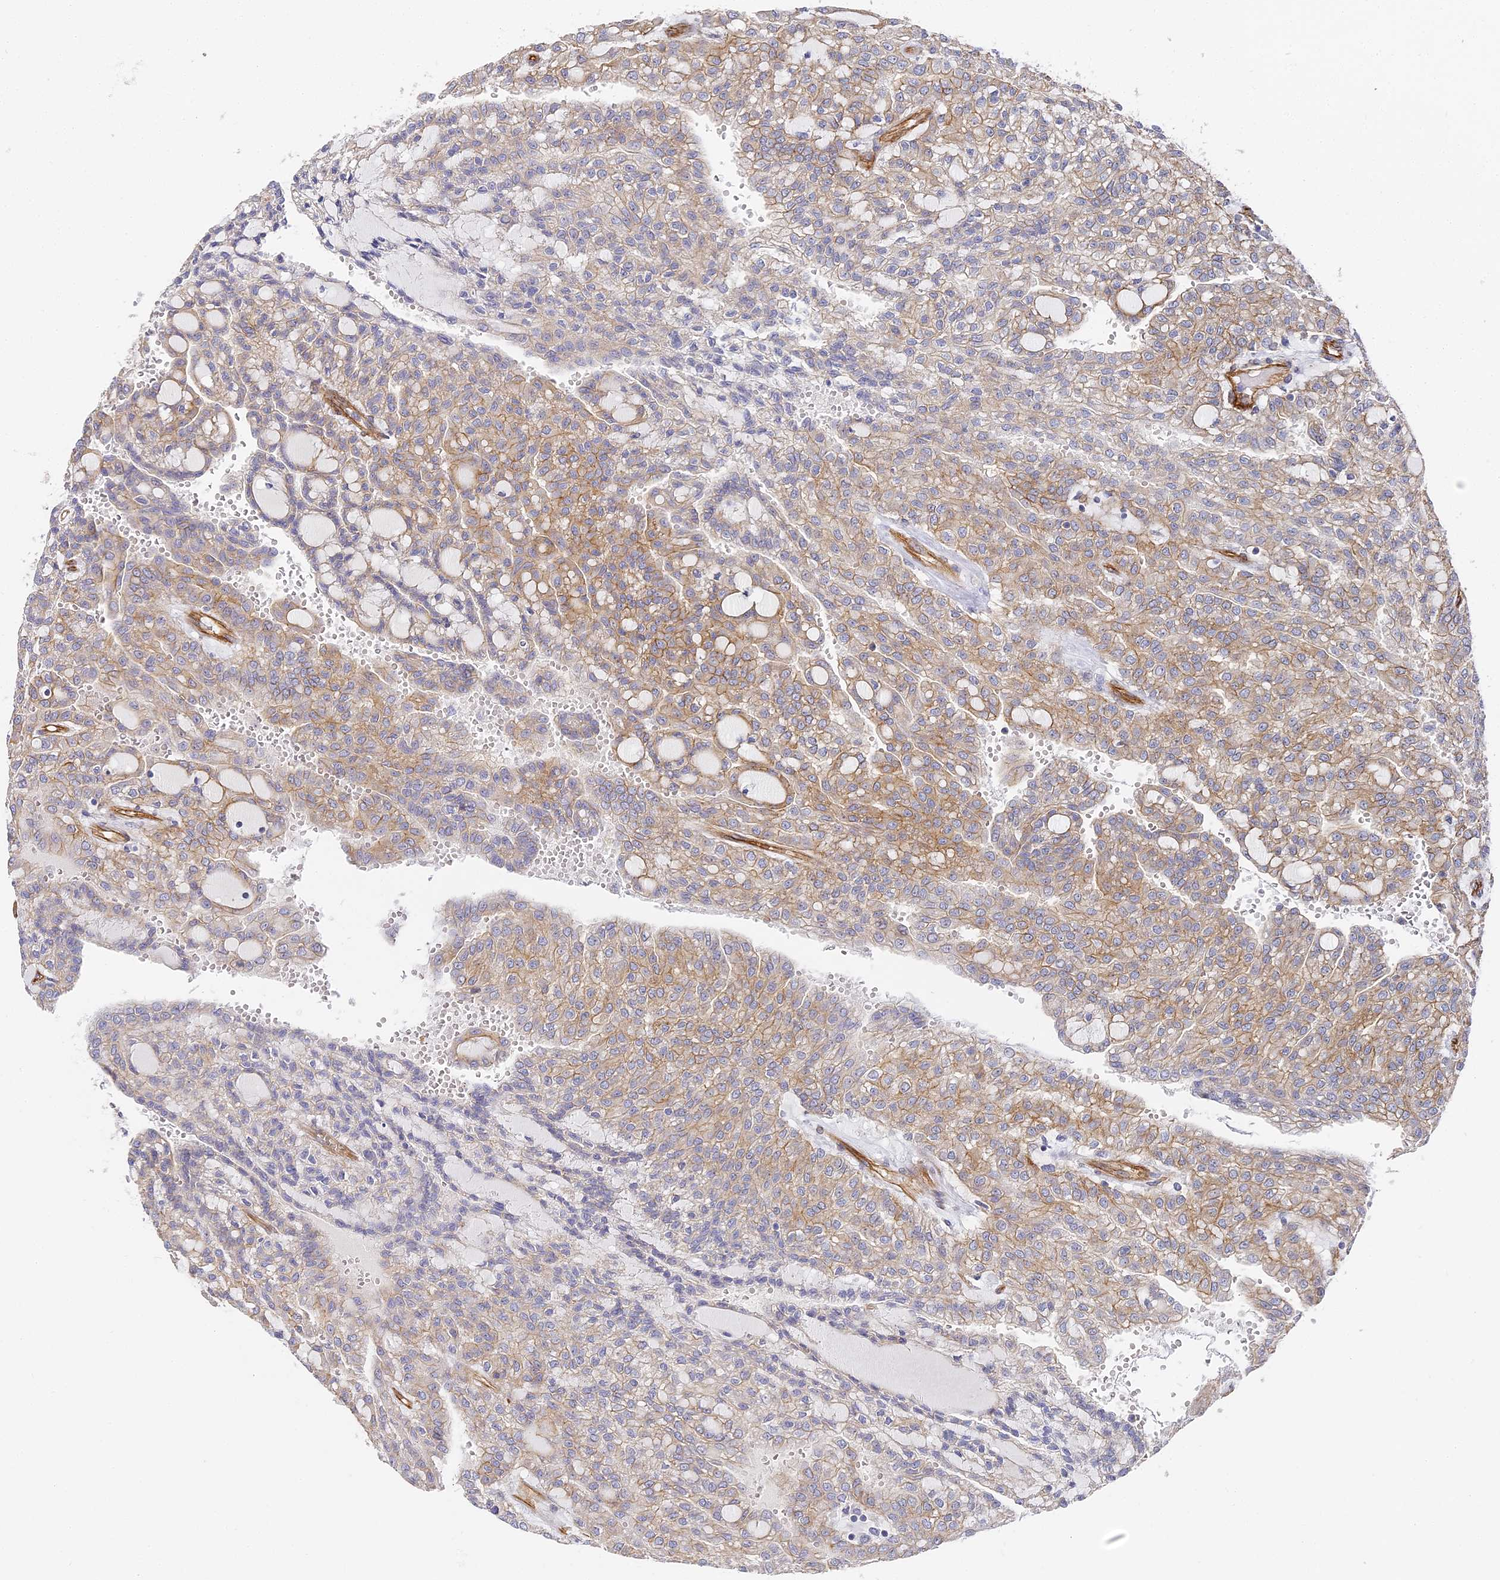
{"staining": {"intensity": "weak", "quantity": "25%-75%", "location": "cytoplasmic/membranous"}, "tissue": "renal cancer", "cell_type": "Tumor cells", "image_type": "cancer", "snomed": [{"axis": "morphology", "description": "Adenocarcinoma, NOS"}, {"axis": "topography", "description": "Kidney"}], "caption": "IHC micrograph of neoplastic tissue: renal adenocarcinoma stained using IHC exhibits low levels of weak protein expression localized specifically in the cytoplasmic/membranous of tumor cells, appearing as a cytoplasmic/membranous brown color.", "gene": "CCDC30", "patient": {"sex": "male", "age": 63}}